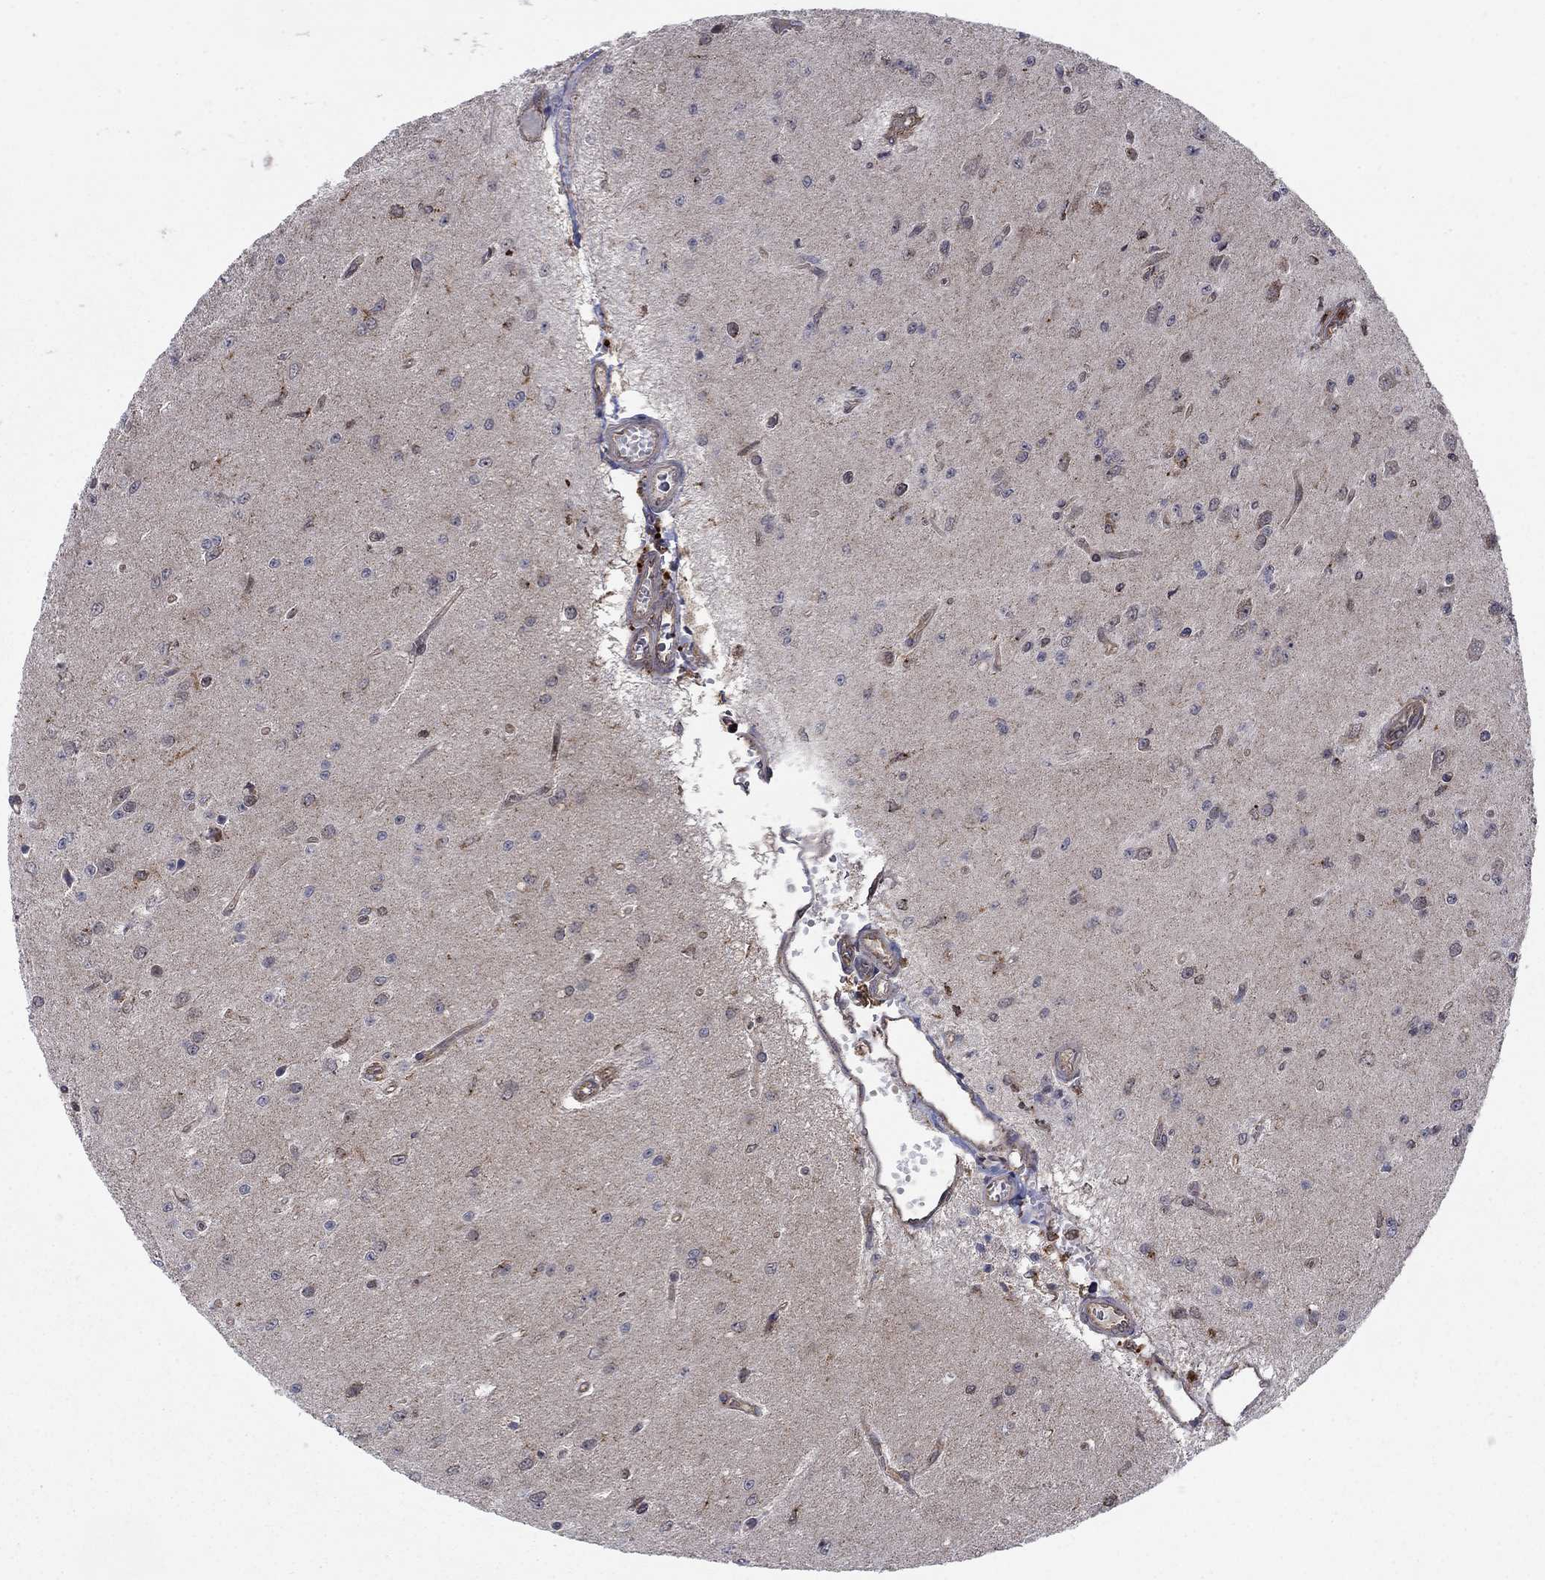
{"staining": {"intensity": "strong", "quantity": "<25%", "location": "cytoplasmic/membranous"}, "tissue": "glioma", "cell_type": "Tumor cells", "image_type": "cancer", "snomed": [{"axis": "morphology", "description": "Glioma, malignant, Low grade"}, {"axis": "topography", "description": "Brain"}], "caption": "Immunohistochemical staining of low-grade glioma (malignant) exhibits medium levels of strong cytoplasmic/membranous protein staining in about <25% of tumor cells. (DAB (3,3'-diaminobenzidine) IHC, brown staining for protein, blue staining for nuclei).", "gene": "IFI35", "patient": {"sex": "female", "age": 45}}